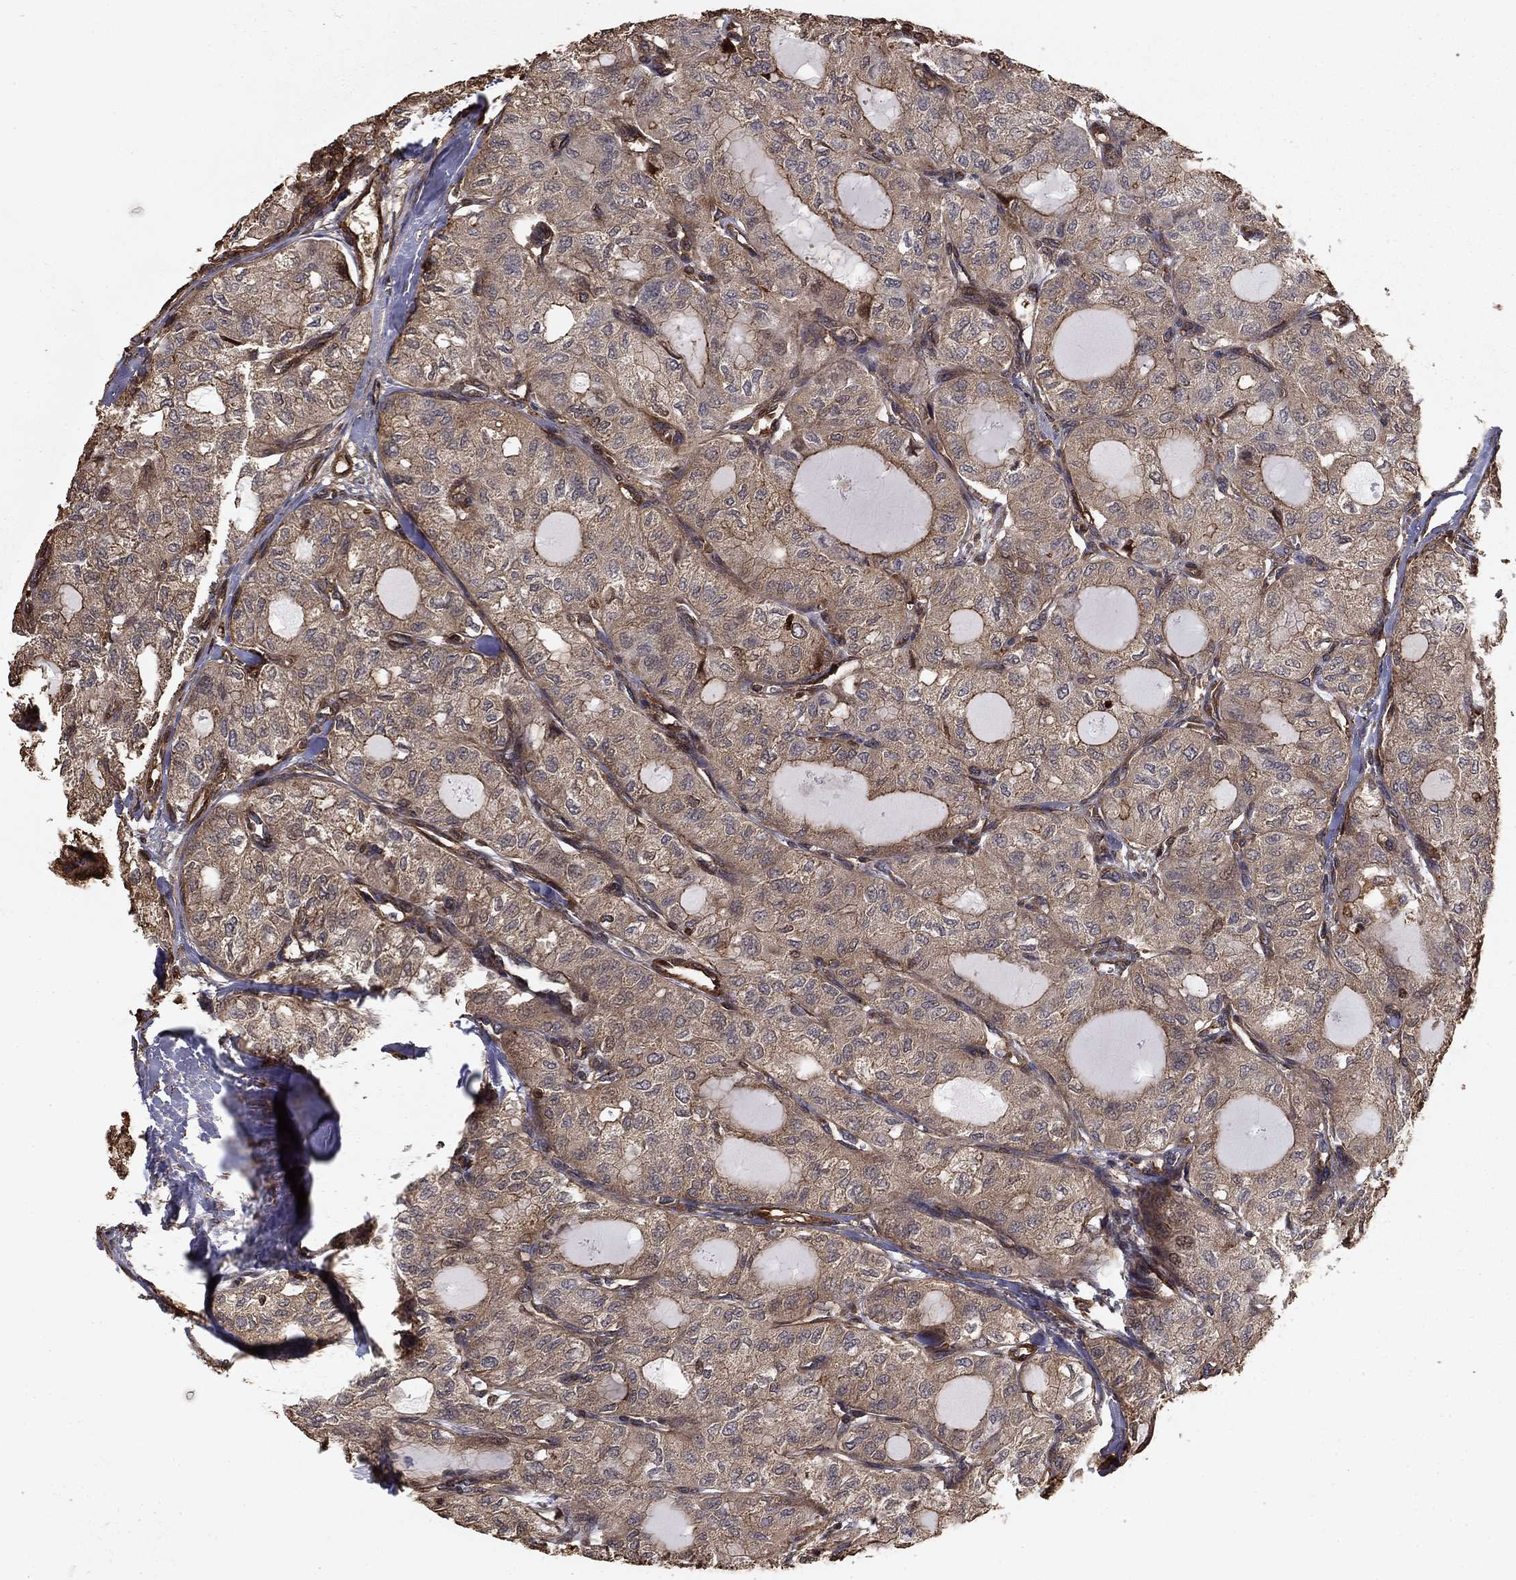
{"staining": {"intensity": "weak", "quantity": "25%-75%", "location": "cytoplasmic/membranous"}, "tissue": "thyroid cancer", "cell_type": "Tumor cells", "image_type": "cancer", "snomed": [{"axis": "morphology", "description": "Follicular adenoma carcinoma, NOS"}, {"axis": "topography", "description": "Thyroid gland"}], "caption": "High-power microscopy captured an immunohistochemistry (IHC) micrograph of follicular adenoma carcinoma (thyroid), revealing weak cytoplasmic/membranous expression in about 25%-75% of tumor cells.", "gene": "HABP4", "patient": {"sex": "male", "age": 75}}